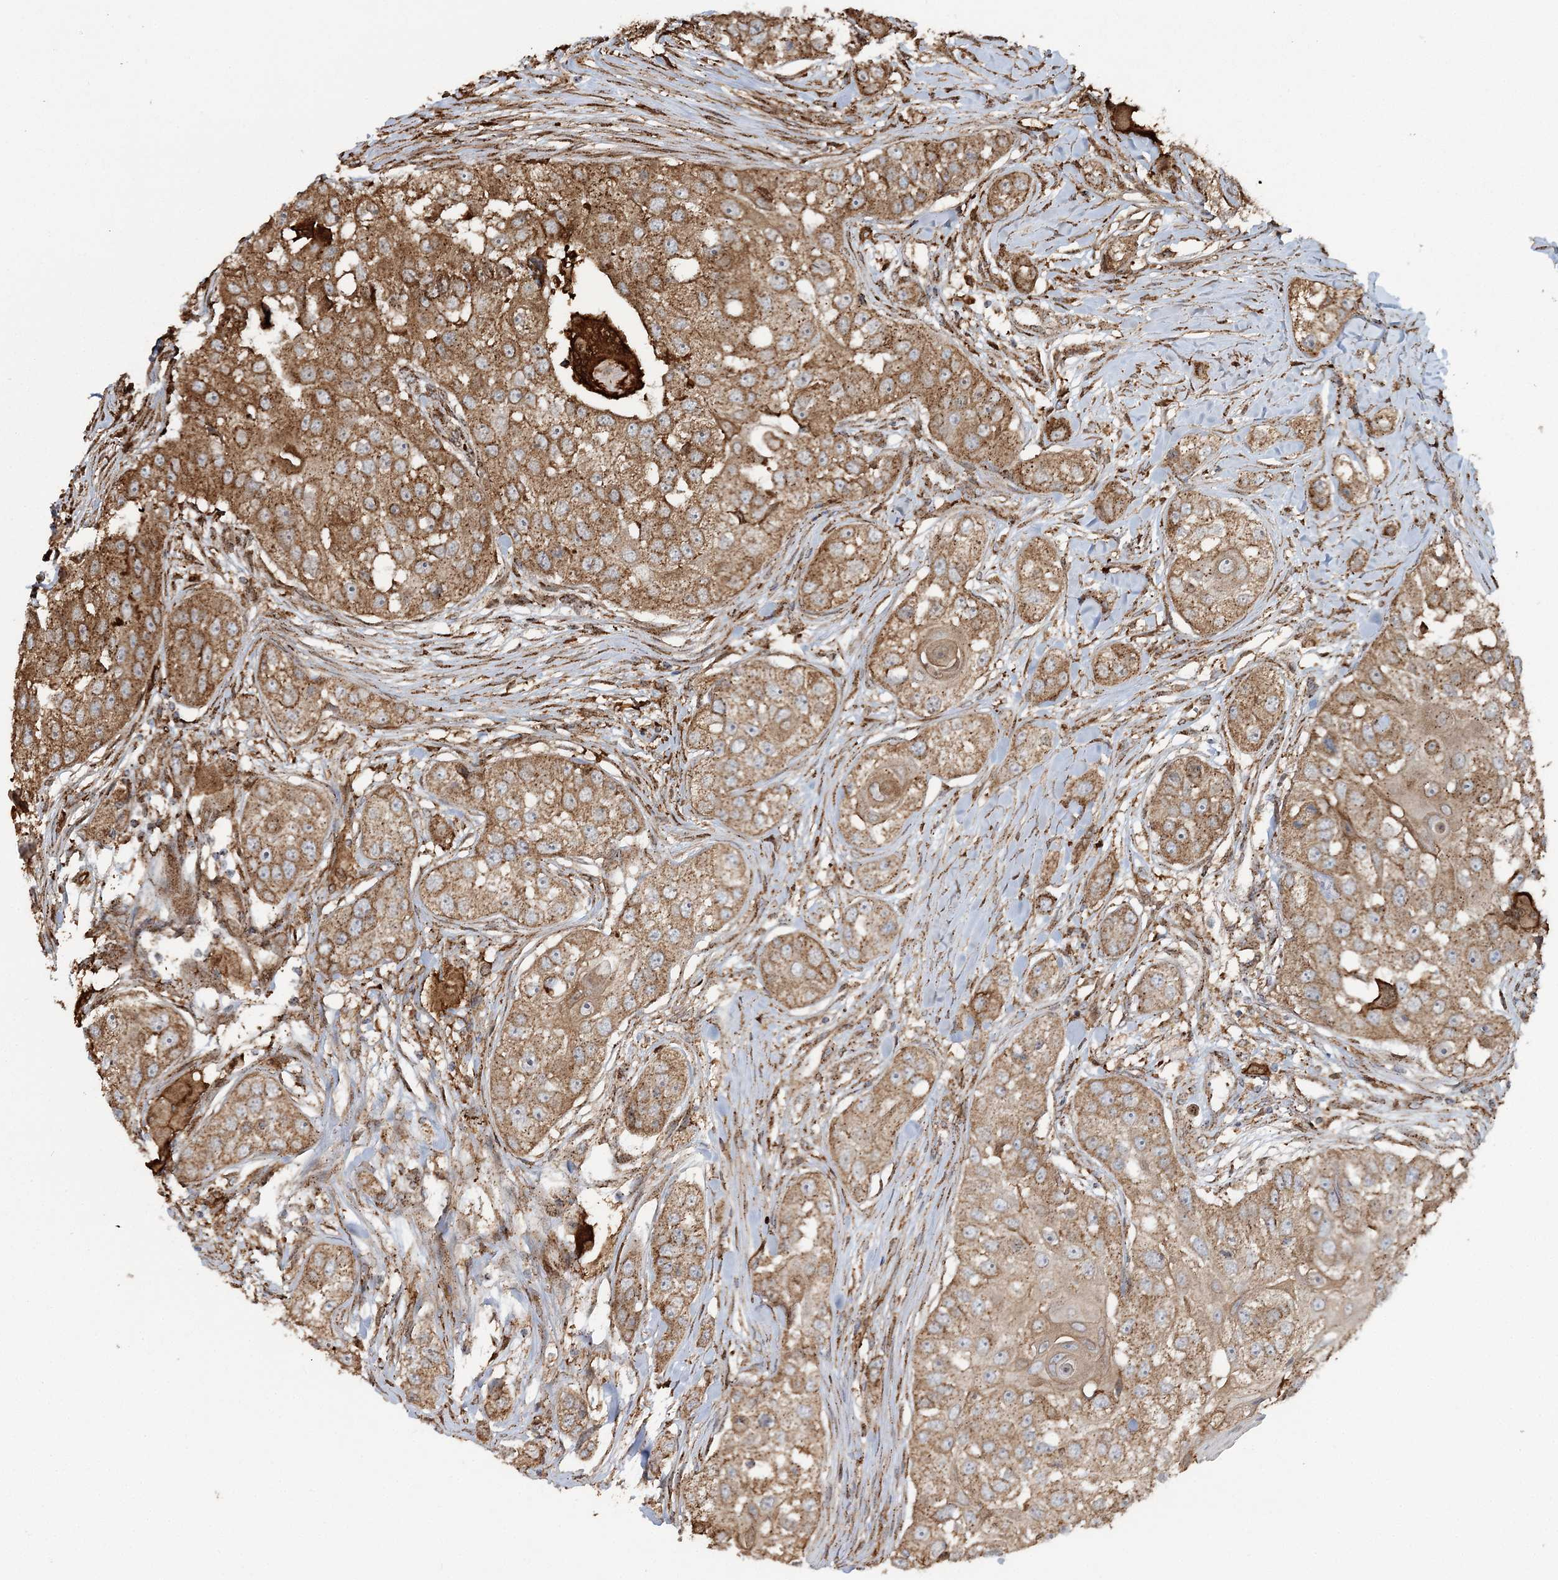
{"staining": {"intensity": "moderate", "quantity": ">75%", "location": "cytoplasmic/membranous"}, "tissue": "head and neck cancer", "cell_type": "Tumor cells", "image_type": "cancer", "snomed": [{"axis": "morphology", "description": "Normal tissue, NOS"}, {"axis": "morphology", "description": "Squamous cell carcinoma, NOS"}, {"axis": "topography", "description": "Skeletal muscle"}, {"axis": "topography", "description": "Head-Neck"}], "caption": "A high-resolution image shows immunohistochemistry (IHC) staining of head and neck cancer (squamous cell carcinoma), which reveals moderate cytoplasmic/membranous positivity in about >75% of tumor cells.", "gene": "TRAF3IP2", "patient": {"sex": "male", "age": 51}}